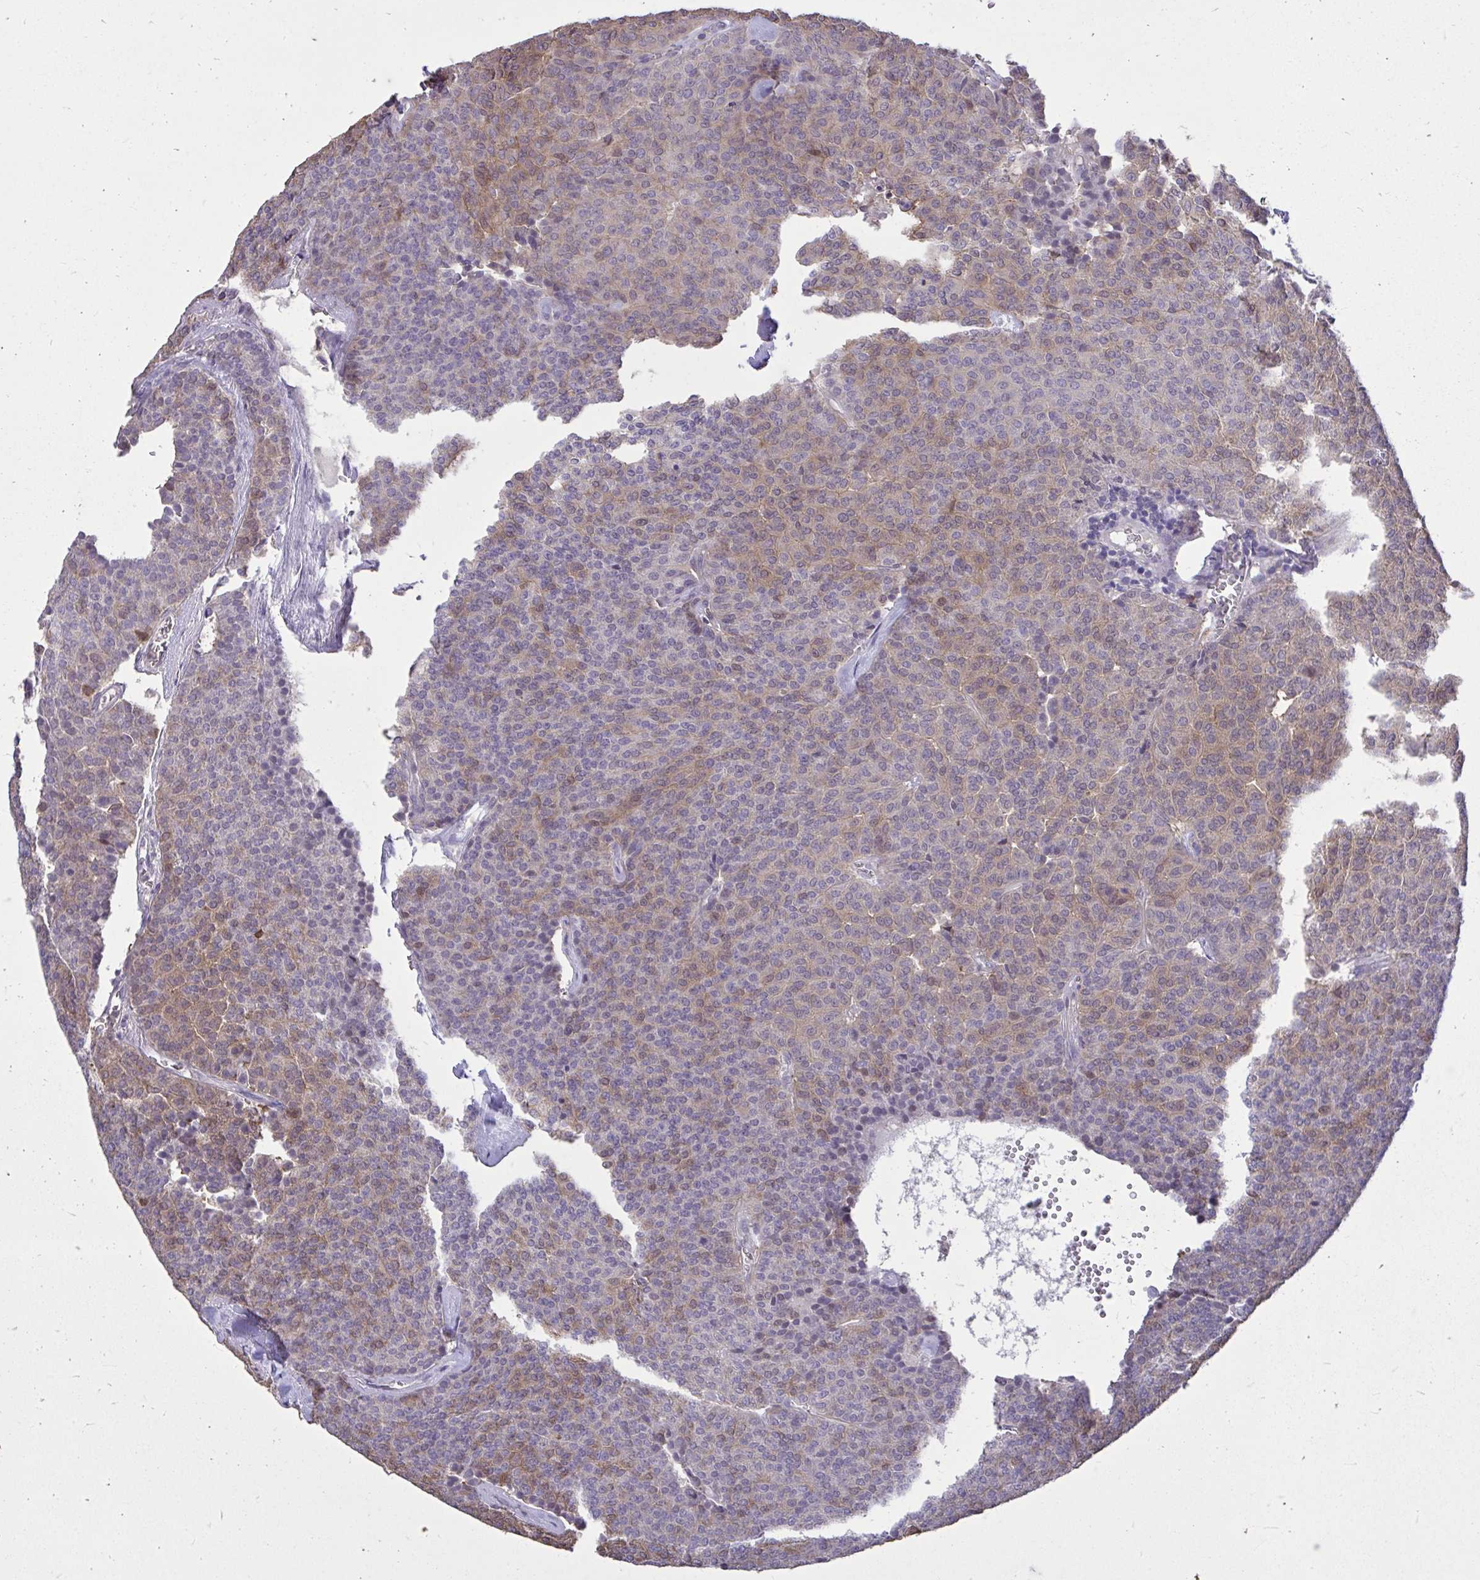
{"staining": {"intensity": "moderate", "quantity": "25%-75%", "location": "cytoplasmic/membranous"}, "tissue": "carcinoid", "cell_type": "Tumor cells", "image_type": "cancer", "snomed": [{"axis": "morphology", "description": "Carcinoid, malignant, NOS"}, {"axis": "topography", "description": "Lung"}], "caption": "A photomicrograph showing moderate cytoplasmic/membranous expression in approximately 25%-75% of tumor cells in carcinoid, as visualized by brown immunohistochemical staining.", "gene": "IGFL2", "patient": {"sex": "male", "age": 61}}